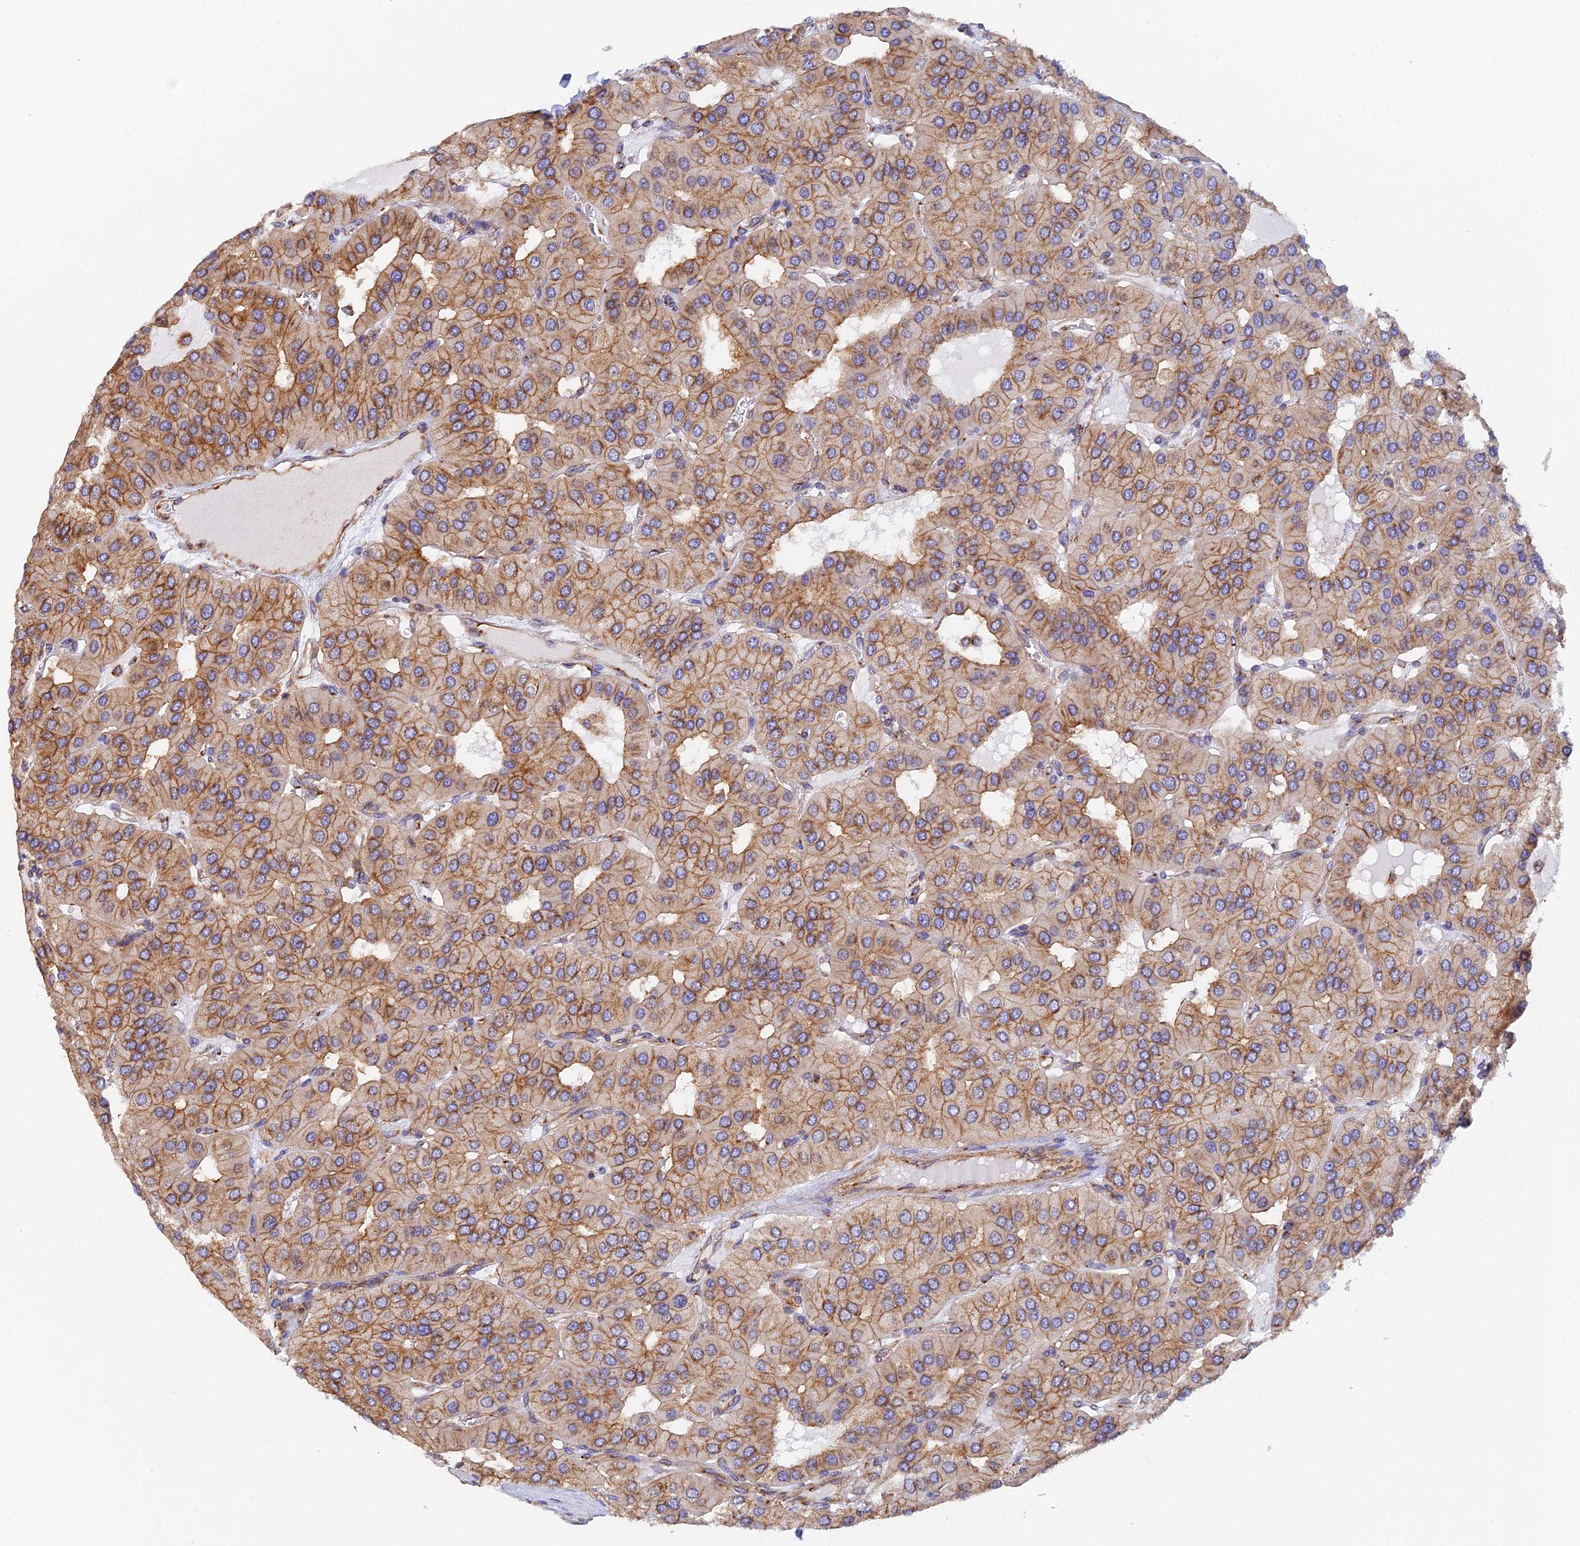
{"staining": {"intensity": "moderate", "quantity": ">75%", "location": "cytoplasmic/membranous"}, "tissue": "parathyroid gland", "cell_type": "Glandular cells", "image_type": "normal", "snomed": [{"axis": "morphology", "description": "Normal tissue, NOS"}, {"axis": "morphology", "description": "Adenoma, NOS"}, {"axis": "topography", "description": "Parathyroid gland"}], "caption": "Protein staining shows moderate cytoplasmic/membranous staining in approximately >75% of glandular cells in benign parathyroid gland. The staining was performed using DAB (3,3'-diaminobenzidine) to visualize the protein expression in brown, while the nuclei were stained in blue with hematoxylin (Magnification: 20x).", "gene": "DCTN2", "patient": {"sex": "female", "age": 86}}